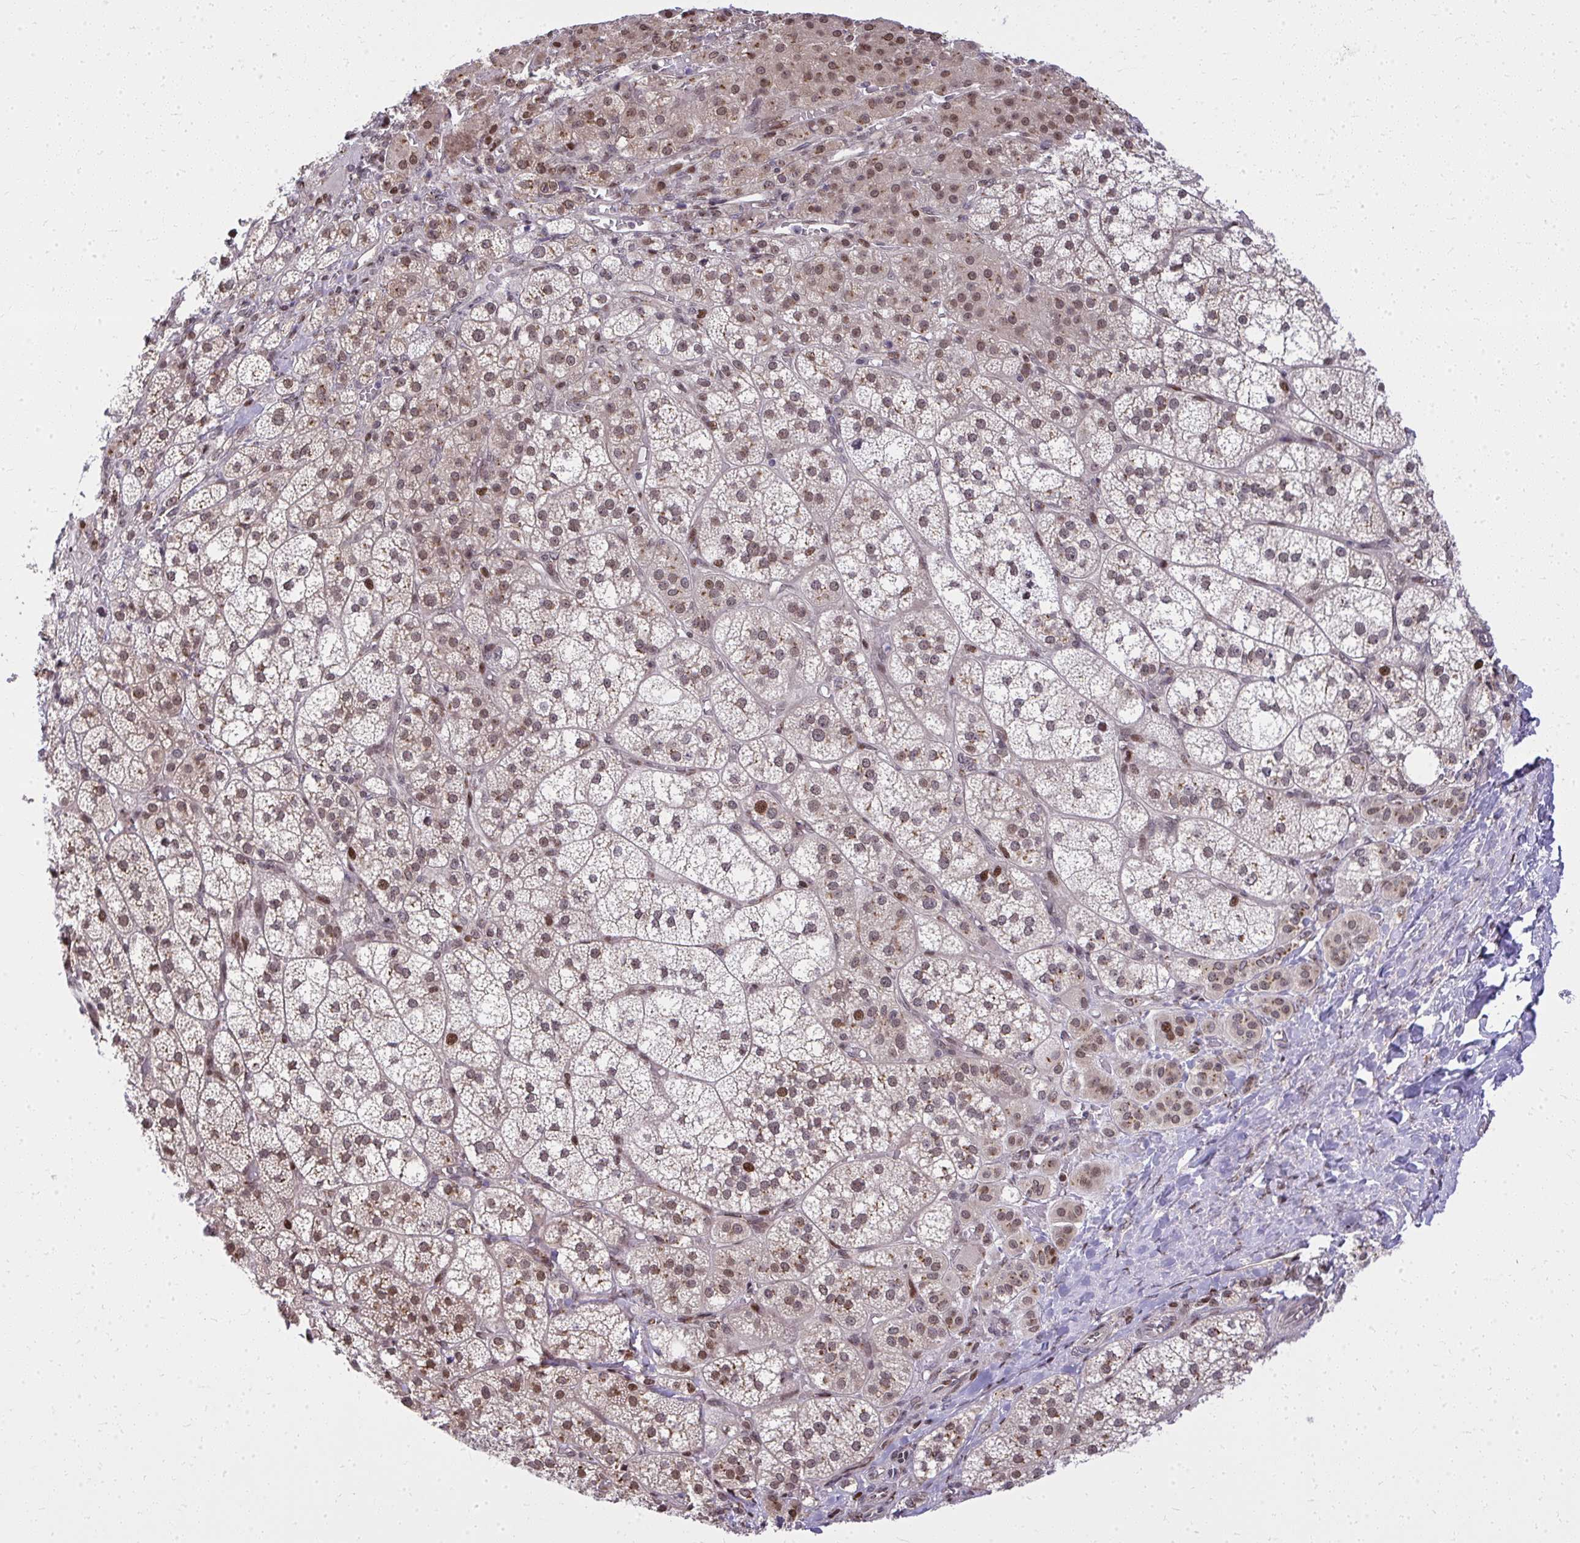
{"staining": {"intensity": "strong", "quantity": ">75%", "location": "cytoplasmic/membranous,nuclear"}, "tissue": "adrenal gland", "cell_type": "Glandular cells", "image_type": "normal", "snomed": [{"axis": "morphology", "description": "Normal tissue, NOS"}, {"axis": "topography", "description": "Adrenal gland"}], "caption": "IHC of benign human adrenal gland exhibits high levels of strong cytoplasmic/membranous,nuclear staining in approximately >75% of glandular cells. The staining is performed using DAB brown chromogen to label protein expression. The nuclei are counter-stained blue using hematoxylin.", "gene": "PIGY", "patient": {"sex": "female", "age": 60}}